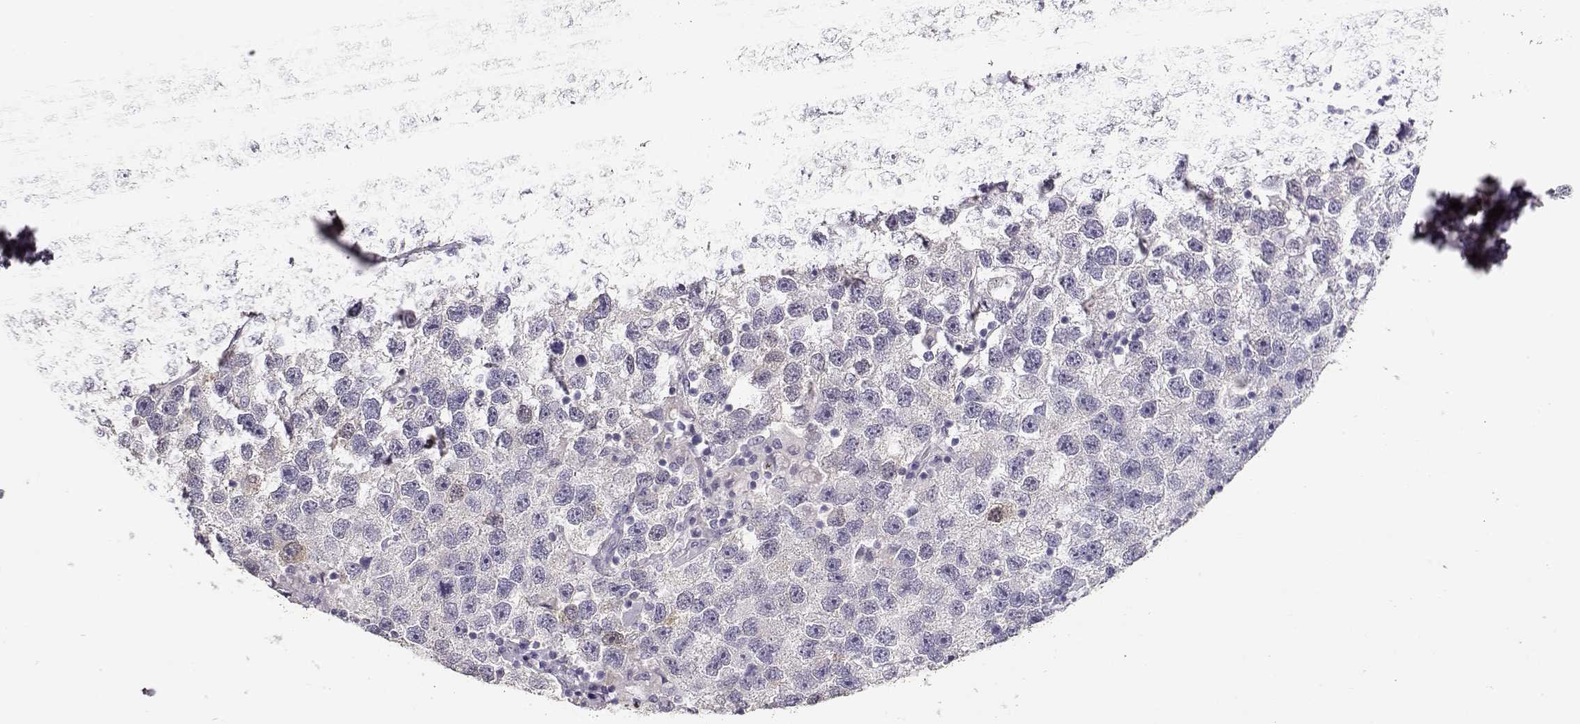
{"staining": {"intensity": "negative", "quantity": "none", "location": "none"}, "tissue": "testis cancer", "cell_type": "Tumor cells", "image_type": "cancer", "snomed": [{"axis": "morphology", "description": "Seminoma, NOS"}, {"axis": "topography", "description": "Testis"}], "caption": "Tumor cells show no significant staining in testis seminoma.", "gene": "MAGEC1", "patient": {"sex": "male", "age": 26}}